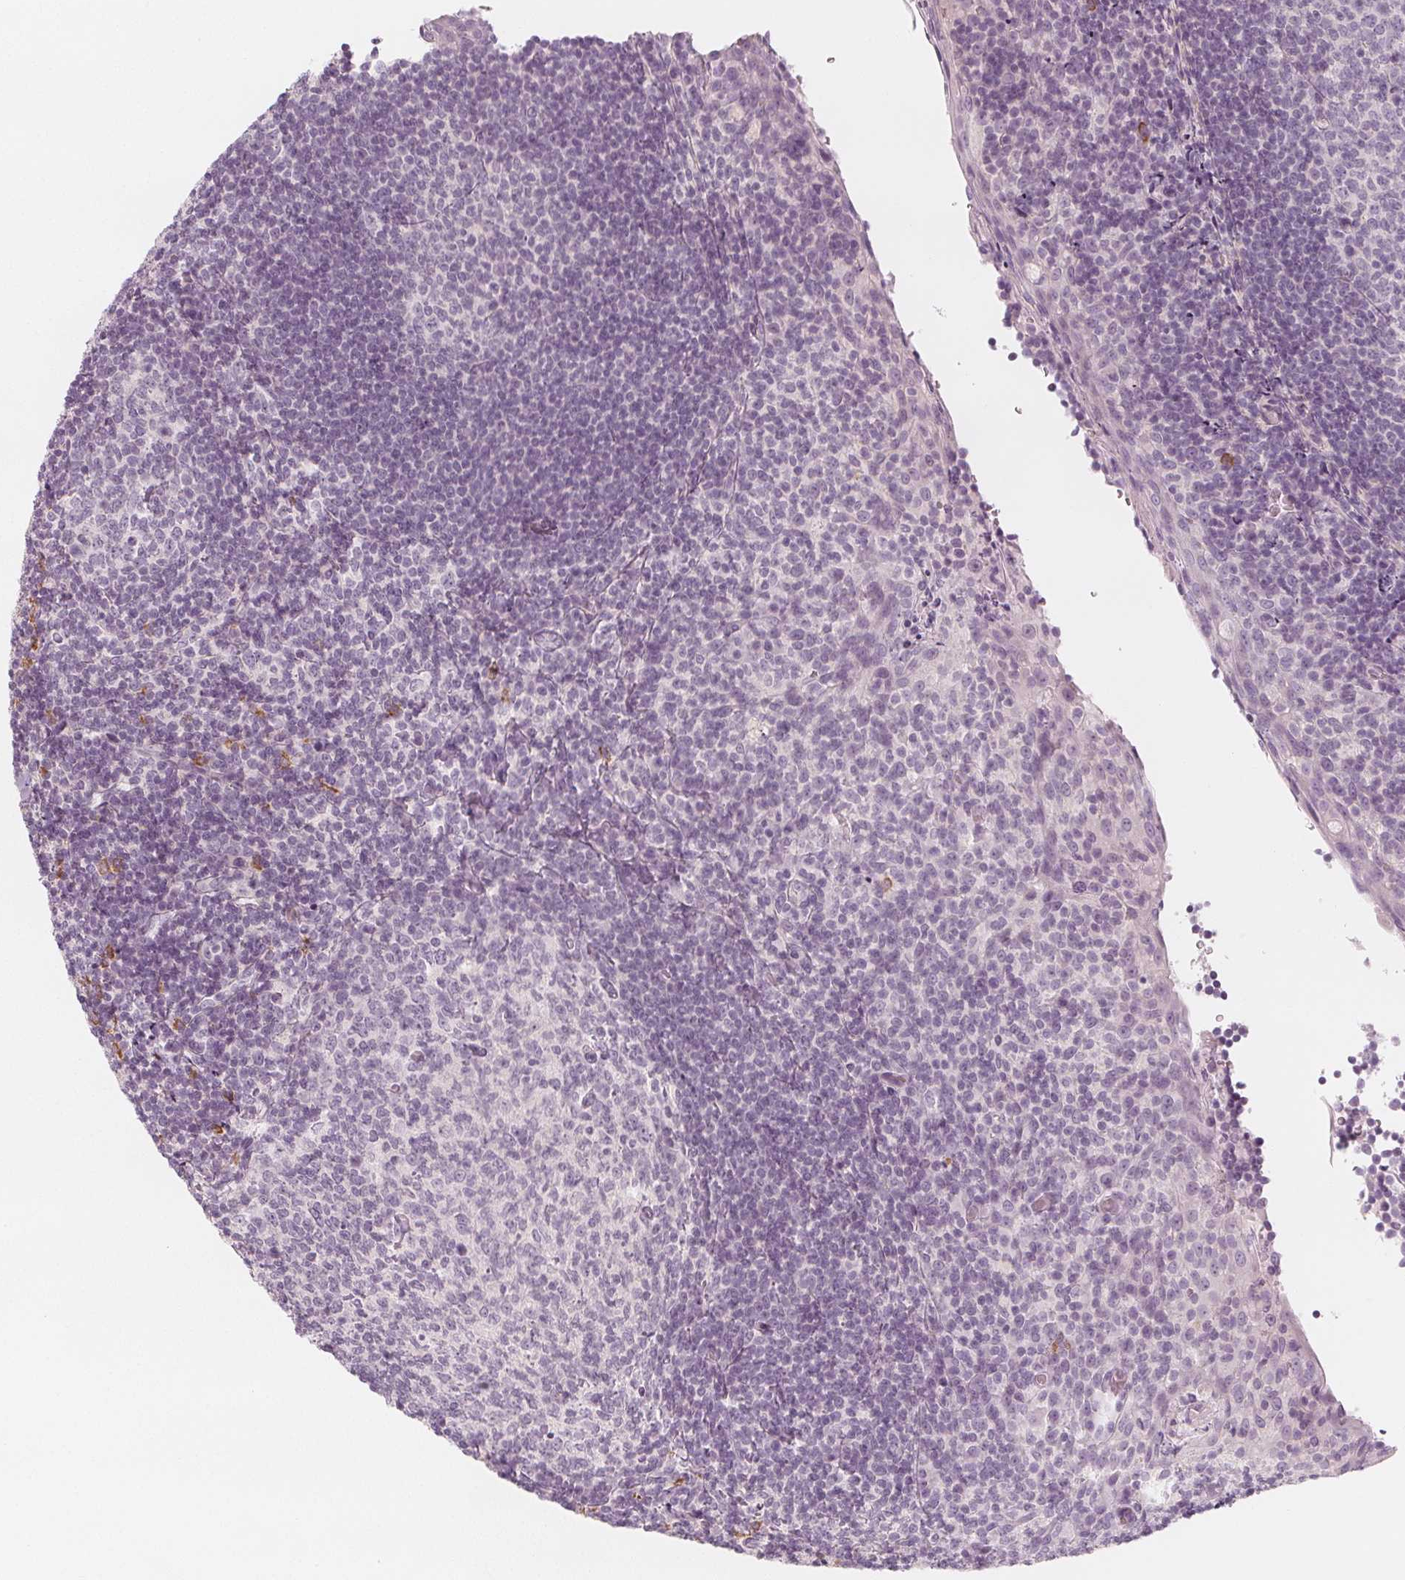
{"staining": {"intensity": "negative", "quantity": "none", "location": "none"}, "tissue": "tonsil", "cell_type": "Germinal center cells", "image_type": "normal", "snomed": [{"axis": "morphology", "description": "Normal tissue, NOS"}, {"axis": "topography", "description": "Tonsil"}], "caption": "Immunohistochemistry (IHC) image of unremarkable human tonsil stained for a protein (brown), which reveals no staining in germinal center cells. (Immunohistochemistry, brightfield microscopy, high magnification).", "gene": "MAP1A", "patient": {"sex": "female", "age": 10}}